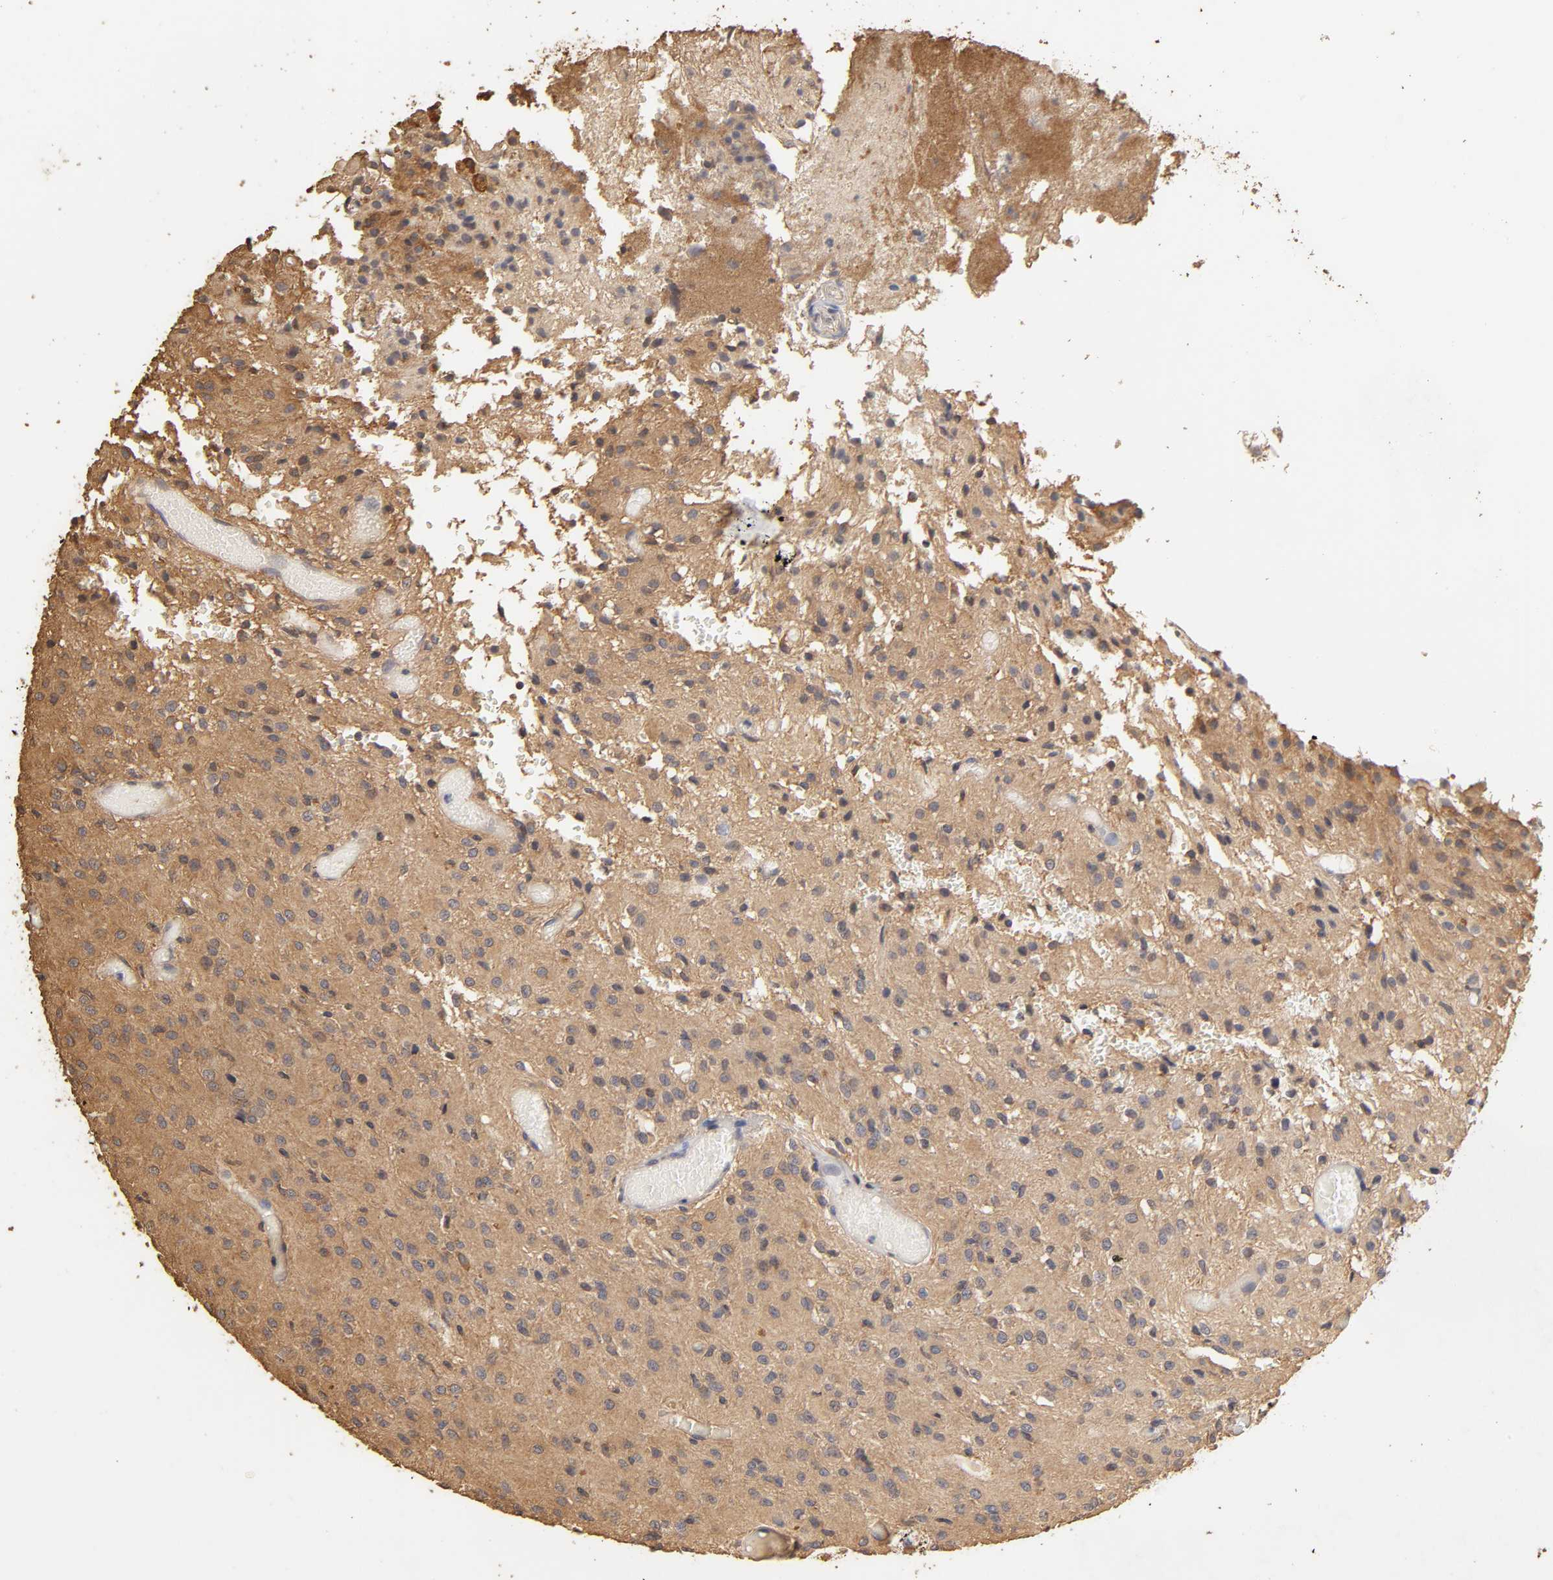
{"staining": {"intensity": "negative", "quantity": "none", "location": "none"}, "tissue": "glioma", "cell_type": "Tumor cells", "image_type": "cancer", "snomed": [{"axis": "morphology", "description": "Glioma, malignant, High grade"}, {"axis": "topography", "description": "Brain"}], "caption": "High power microscopy image of an IHC image of malignant high-grade glioma, revealing no significant expression in tumor cells.", "gene": "VSIG4", "patient": {"sex": "female", "age": 59}}